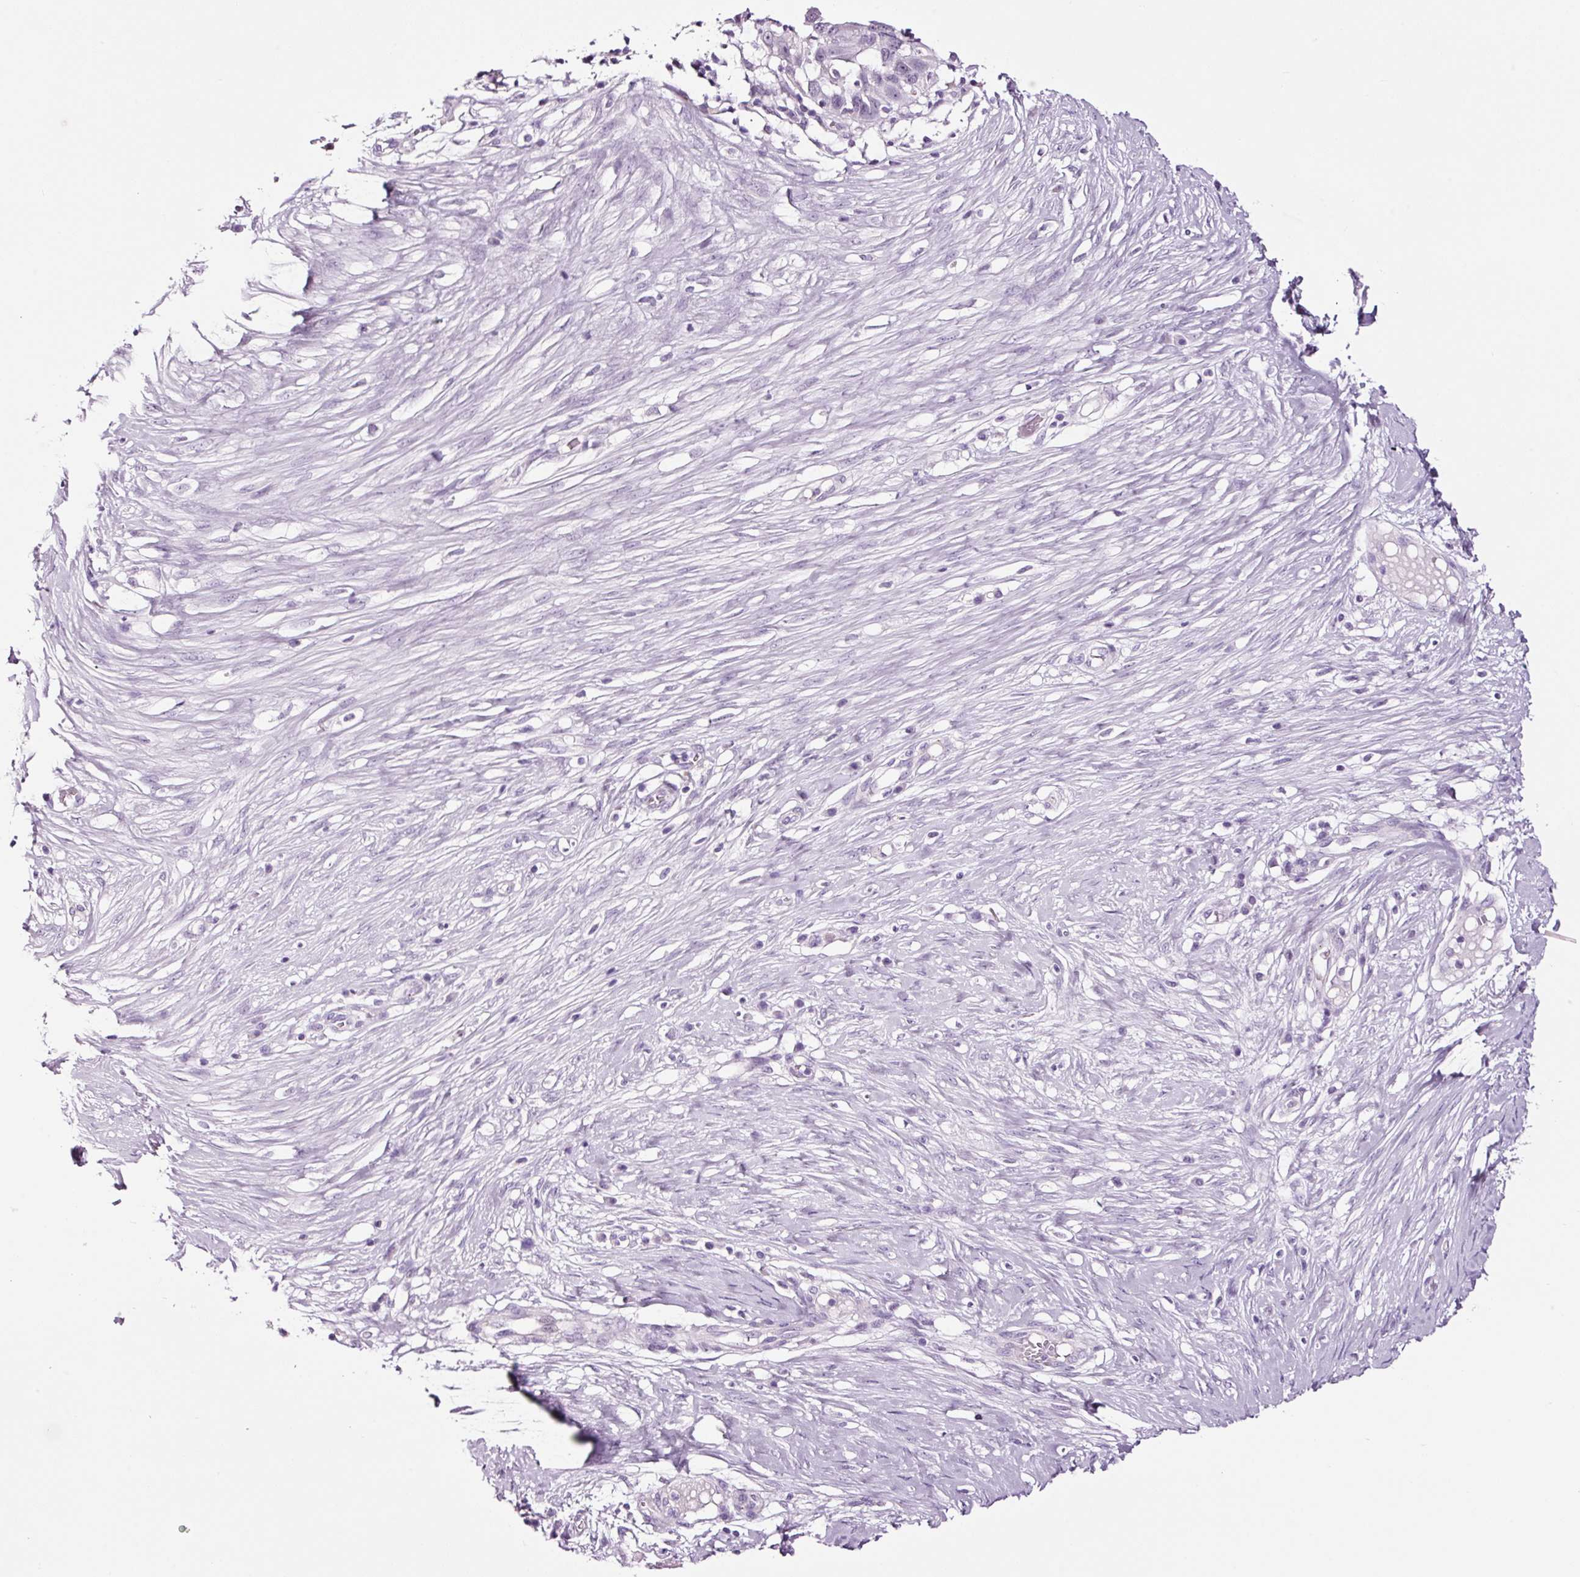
{"staining": {"intensity": "negative", "quantity": "none", "location": "none"}, "tissue": "skin cancer", "cell_type": "Tumor cells", "image_type": "cancer", "snomed": [{"axis": "morphology", "description": "Squamous cell carcinoma, NOS"}, {"axis": "topography", "description": "Skin"}], "caption": "The histopathology image shows no significant staining in tumor cells of skin cancer.", "gene": "RTF2", "patient": {"sex": "female", "age": 44}}